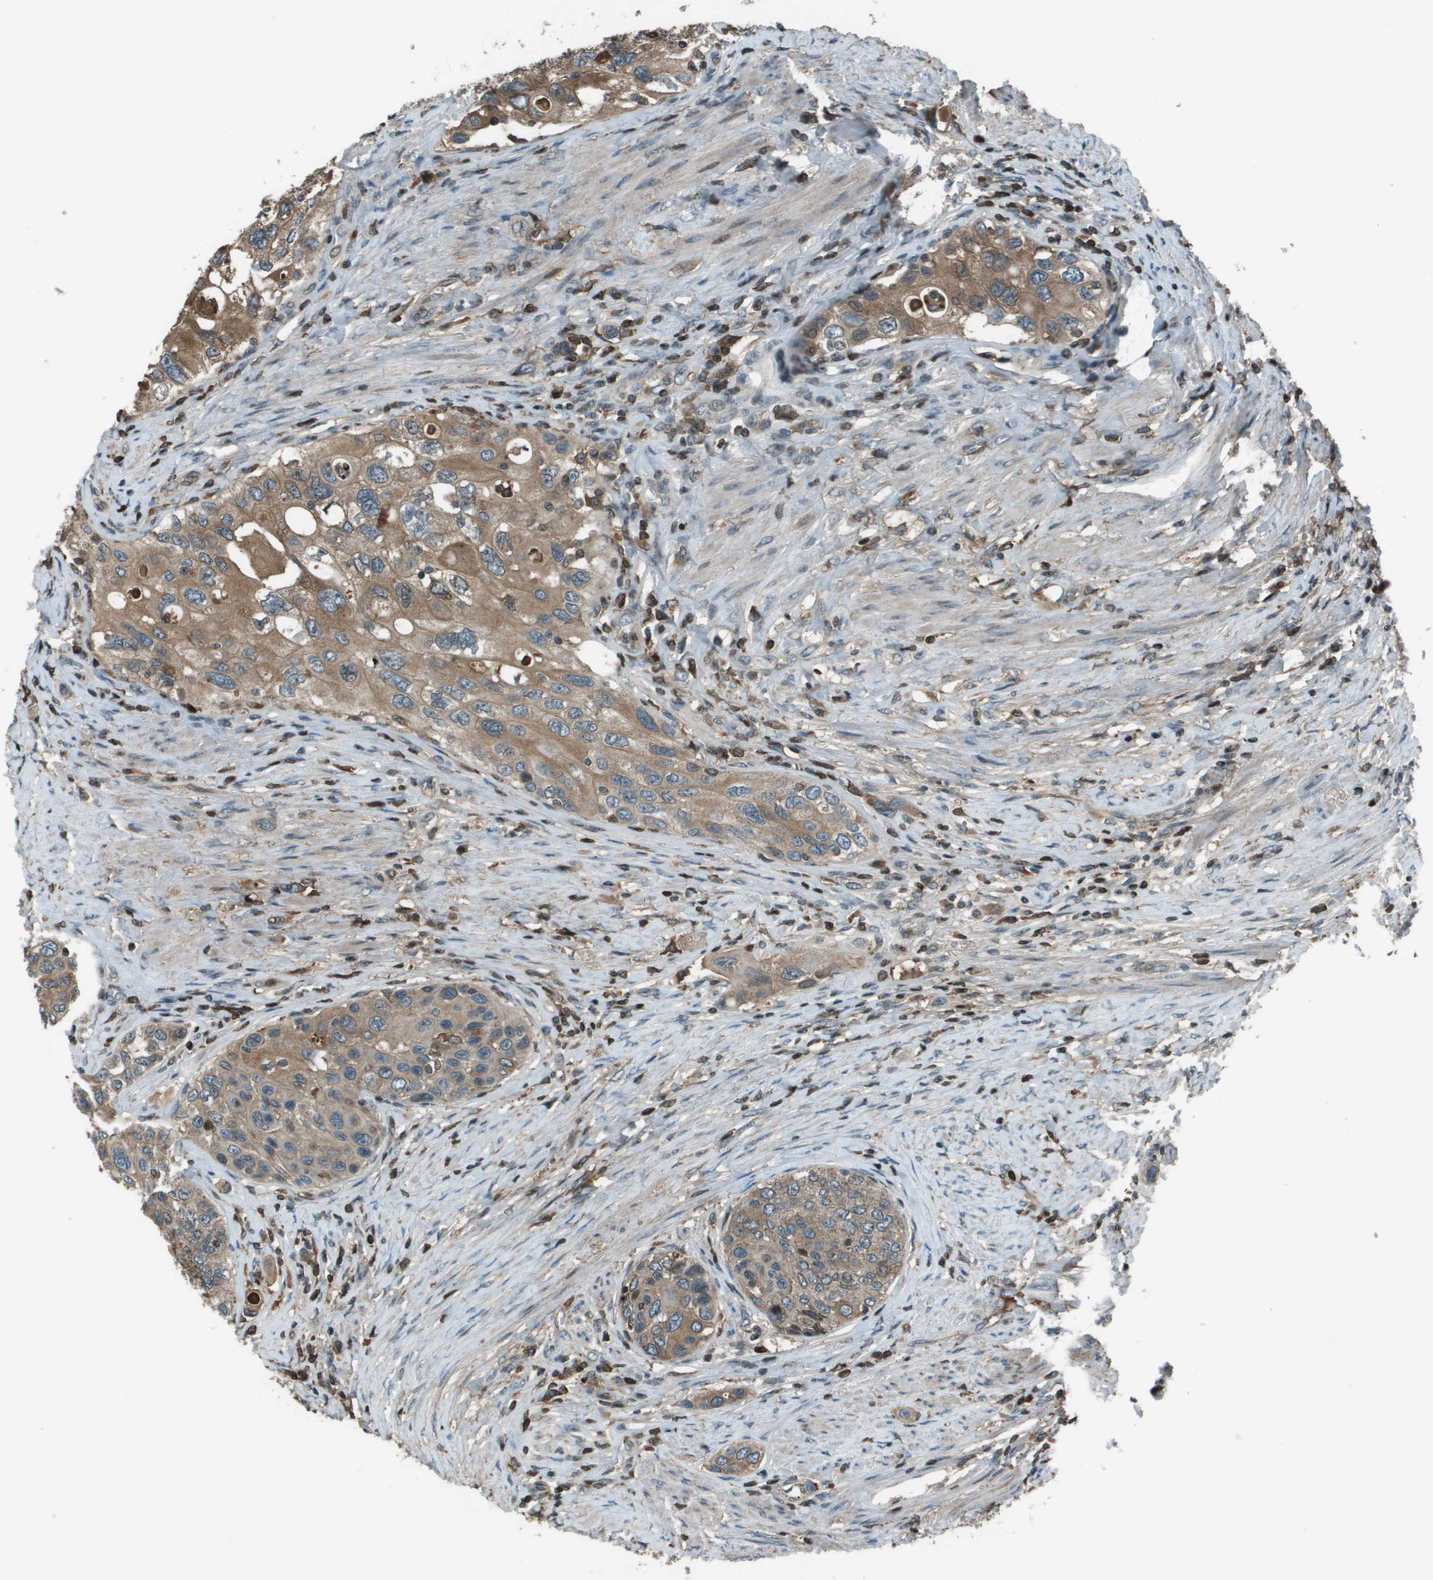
{"staining": {"intensity": "moderate", "quantity": ">75%", "location": "cytoplasmic/membranous"}, "tissue": "urothelial cancer", "cell_type": "Tumor cells", "image_type": "cancer", "snomed": [{"axis": "morphology", "description": "Urothelial carcinoma, High grade"}, {"axis": "topography", "description": "Urinary bladder"}], "caption": "DAB immunohistochemical staining of human urothelial cancer demonstrates moderate cytoplasmic/membranous protein staining in about >75% of tumor cells.", "gene": "CXCL12", "patient": {"sex": "female", "age": 56}}